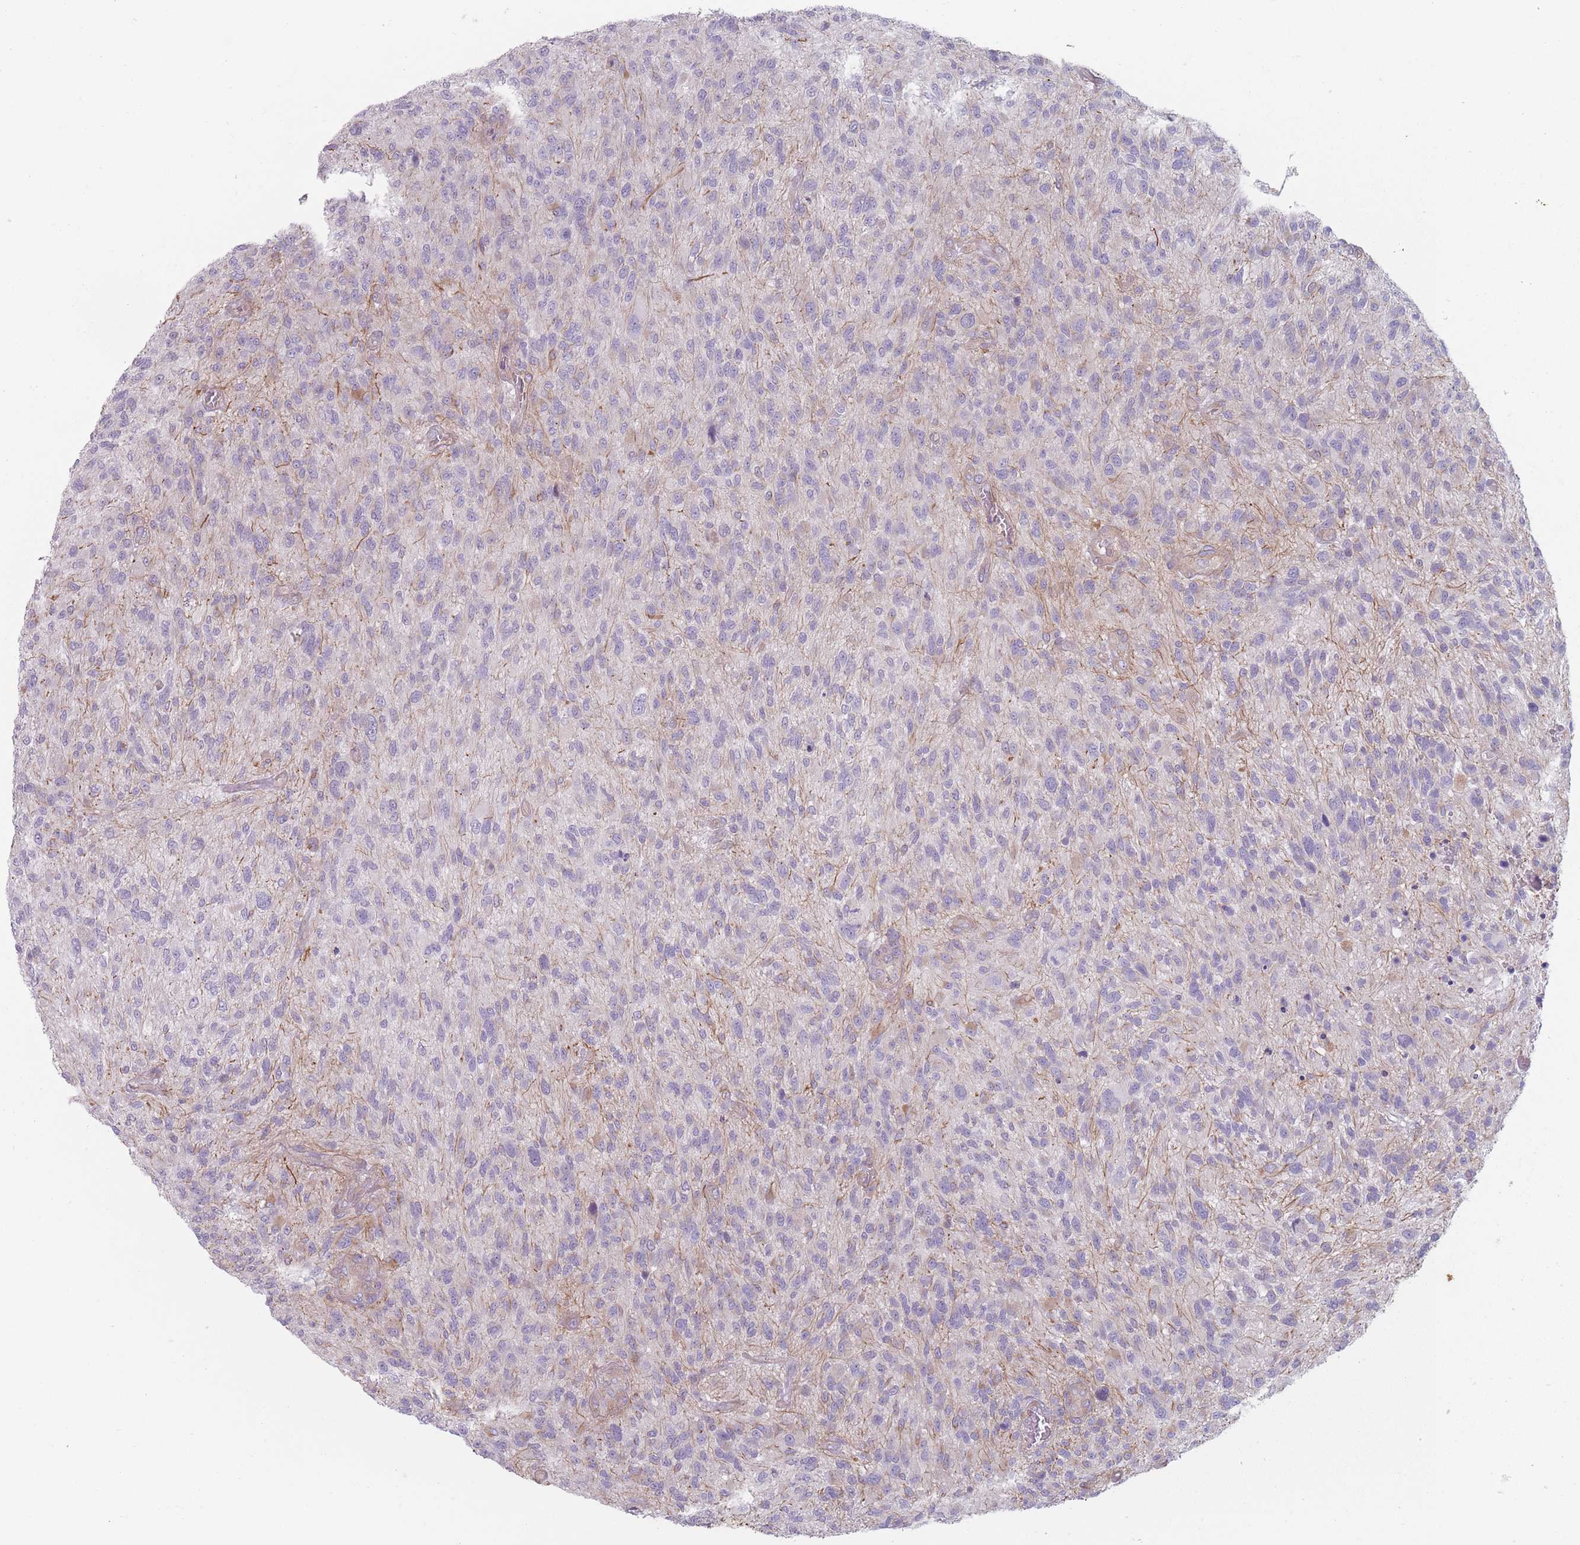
{"staining": {"intensity": "negative", "quantity": "none", "location": "none"}, "tissue": "glioma", "cell_type": "Tumor cells", "image_type": "cancer", "snomed": [{"axis": "morphology", "description": "Glioma, malignant, High grade"}, {"axis": "topography", "description": "Brain"}], "caption": "A photomicrograph of high-grade glioma (malignant) stained for a protein displays no brown staining in tumor cells. The staining is performed using DAB (3,3'-diaminobenzidine) brown chromogen with nuclei counter-stained in using hematoxylin.", "gene": "HSBP1L1", "patient": {"sex": "male", "age": 47}}